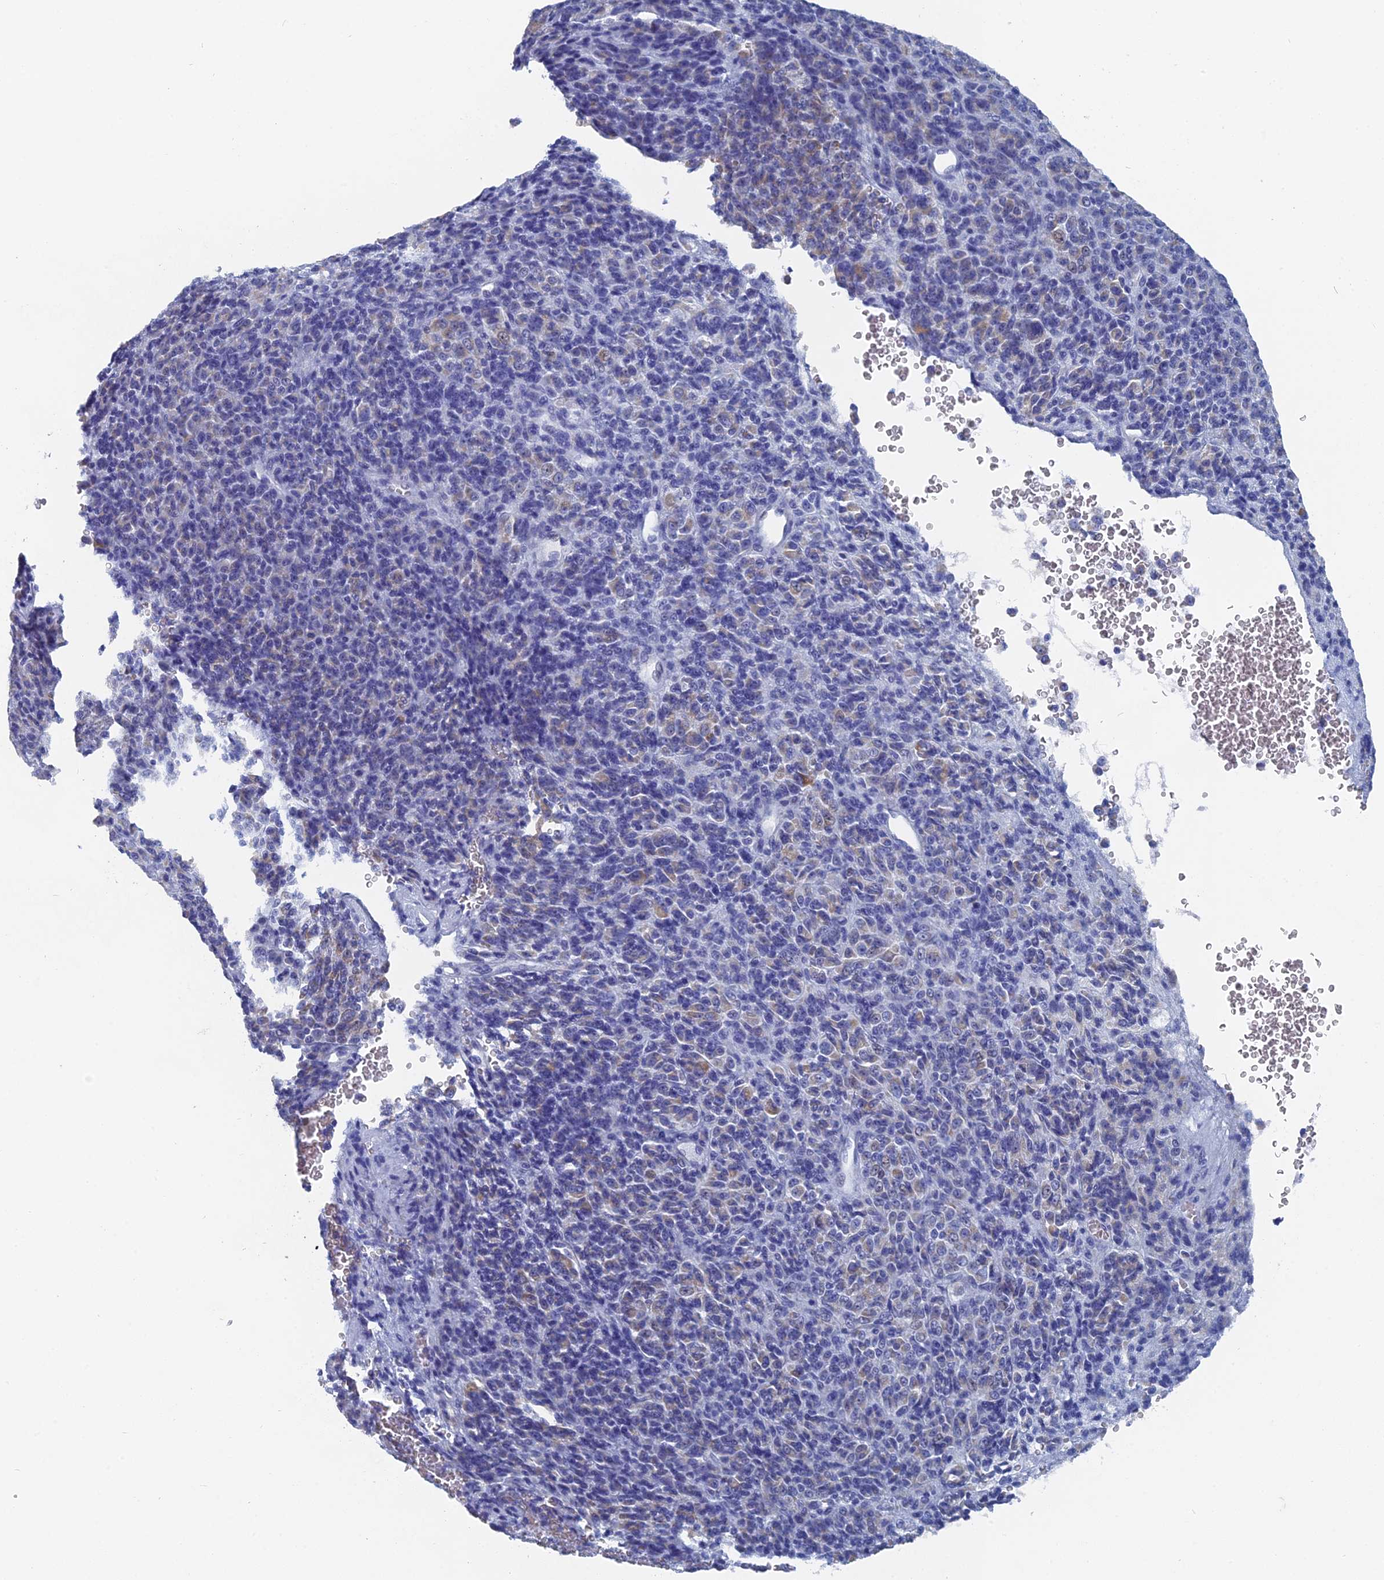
{"staining": {"intensity": "negative", "quantity": "none", "location": "none"}, "tissue": "melanoma", "cell_type": "Tumor cells", "image_type": "cancer", "snomed": [{"axis": "morphology", "description": "Malignant melanoma, Metastatic site"}, {"axis": "topography", "description": "Brain"}], "caption": "Immunohistochemistry (IHC) of melanoma displays no expression in tumor cells.", "gene": "HIGD1A", "patient": {"sex": "female", "age": 56}}